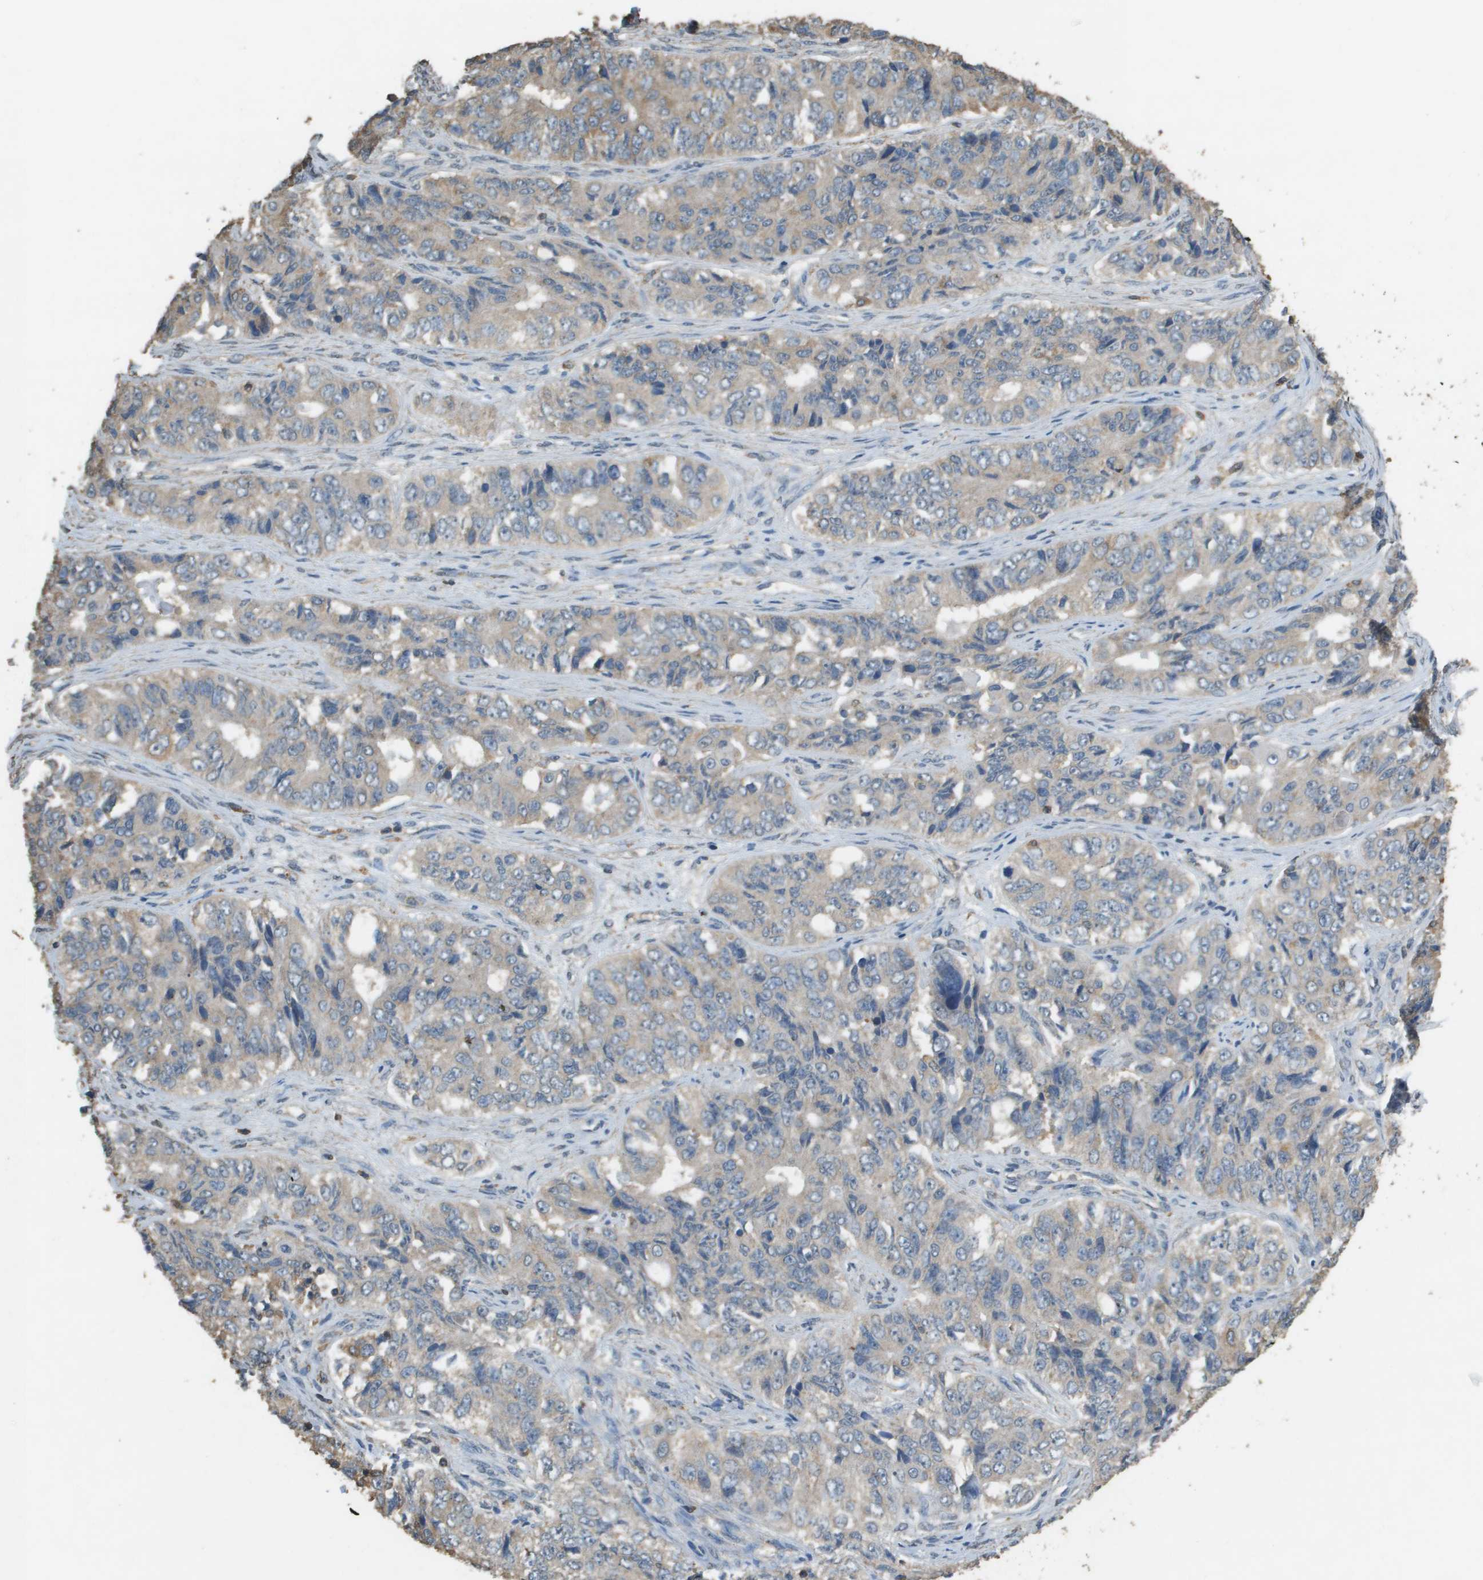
{"staining": {"intensity": "moderate", "quantity": "<25%", "location": "cytoplasmic/membranous"}, "tissue": "ovarian cancer", "cell_type": "Tumor cells", "image_type": "cancer", "snomed": [{"axis": "morphology", "description": "Carcinoma, endometroid"}, {"axis": "topography", "description": "Ovary"}], "caption": "Immunohistochemistry (IHC) (DAB) staining of ovarian endometroid carcinoma exhibits moderate cytoplasmic/membranous protein expression in approximately <25% of tumor cells.", "gene": "MS4A7", "patient": {"sex": "female", "age": 51}}